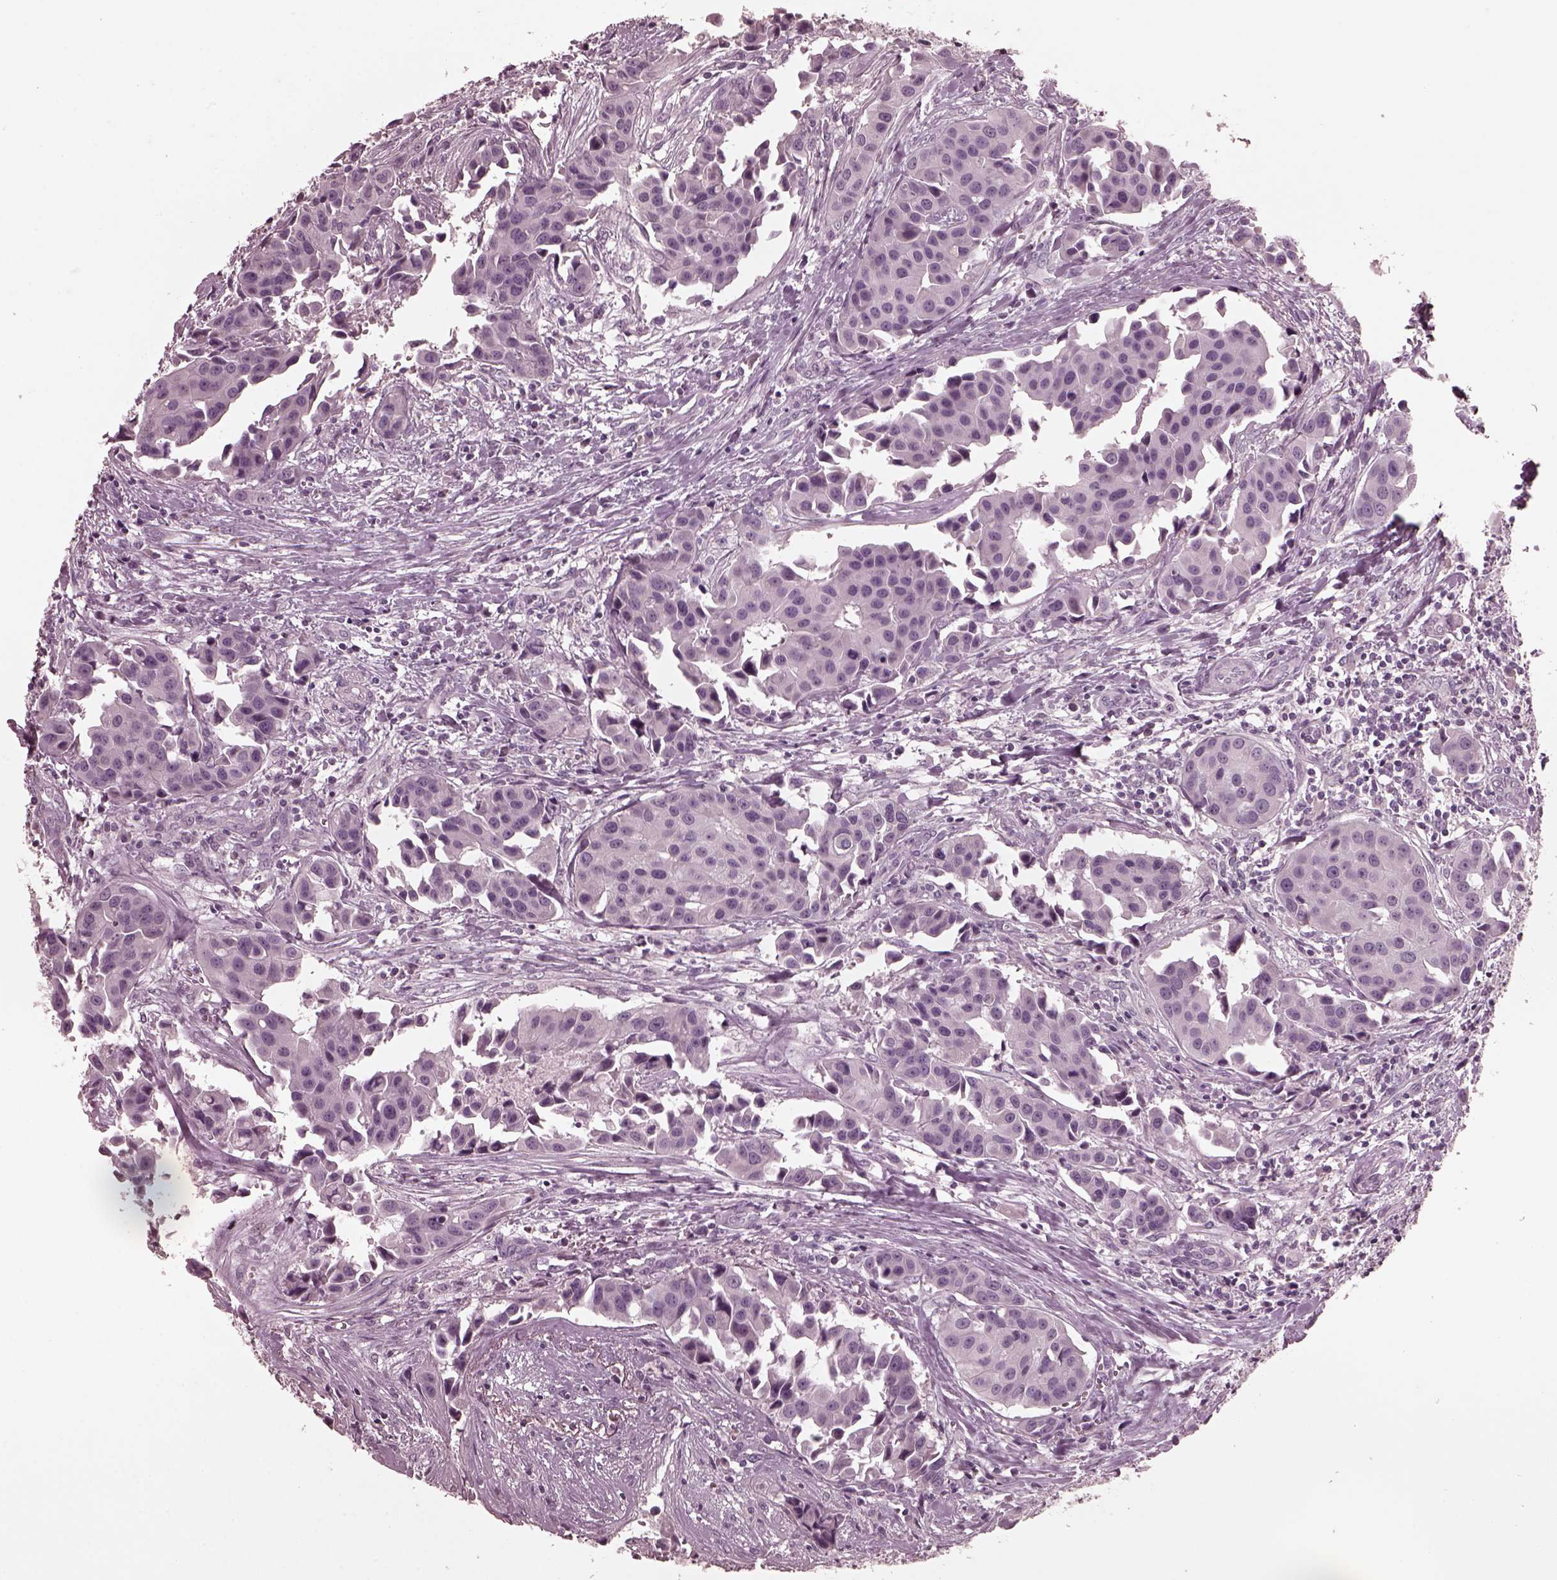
{"staining": {"intensity": "negative", "quantity": "none", "location": "none"}, "tissue": "head and neck cancer", "cell_type": "Tumor cells", "image_type": "cancer", "snomed": [{"axis": "morphology", "description": "Adenocarcinoma, NOS"}, {"axis": "topography", "description": "Head-Neck"}], "caption": "Tumor cells show no significant positivity in head and neck adenocarcinoma.", "gene": "CGA", "patient": {"sex": "male", "age": 76}}